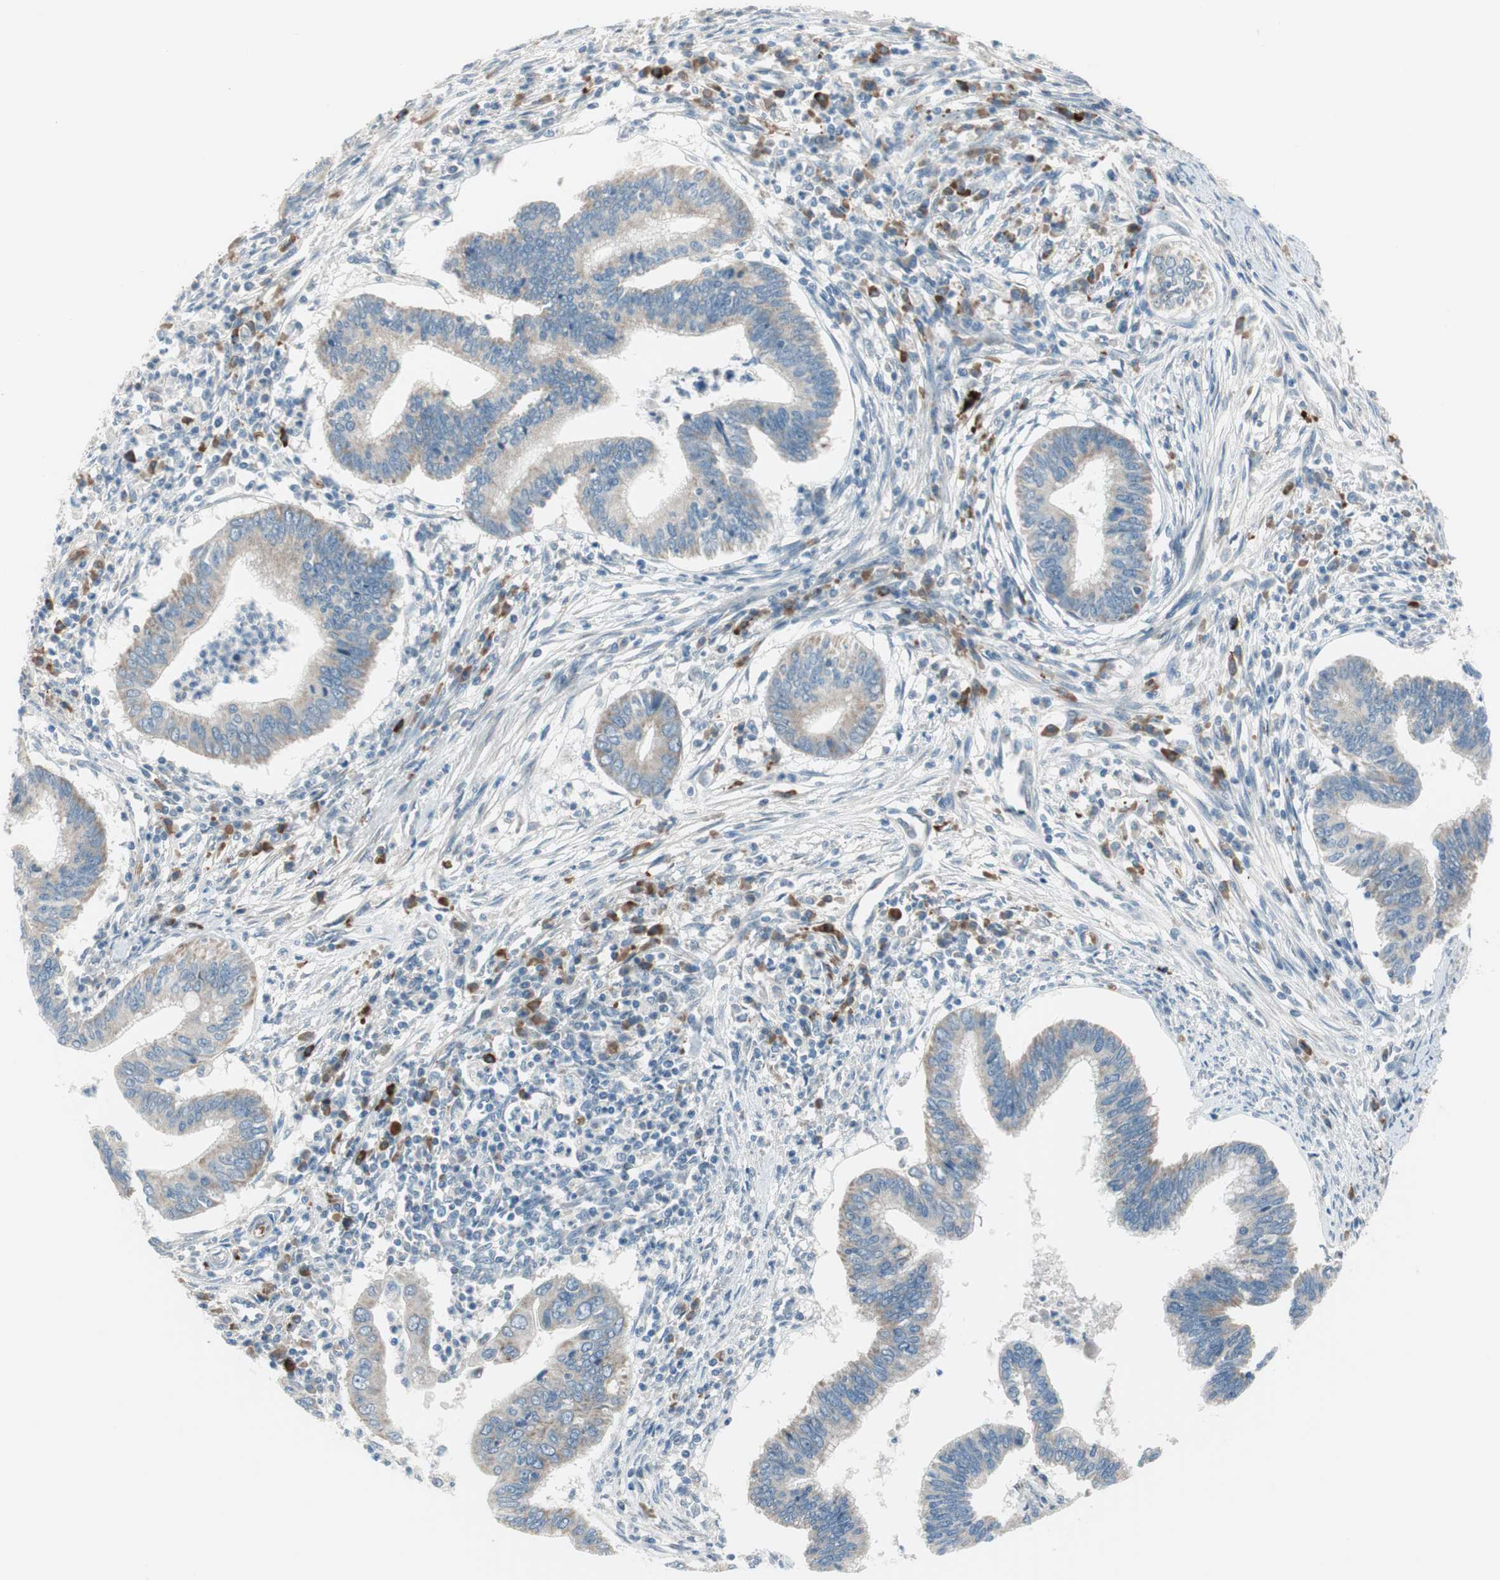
{"staining": {"intensity": "weak", "quantity": "25%-75%", "location": "cytoplasmic/membranous"}, "tissue": "cervical cancer", "cell_type": "Tumor cells", "image_type": "cancer", "snomed": [{"axis": "morphology", "description": "Adenocarcinoma, NOS"}, {"axis": "topography", "description": "Cervix"}], "caption": "High-magnification brightfield microscopy of cervical cancer (adenocarcinoma) stained with DAB (3,3'-diaminobenzidine) (brown) and counterstained with hematoxylin (blue). tumor cells exhibit weak cytoplasmic/membranous expression is seen in approximately25%-75% of cells.", "gene": "GYPC", "patient": {"sex": "female", "age": 36}}